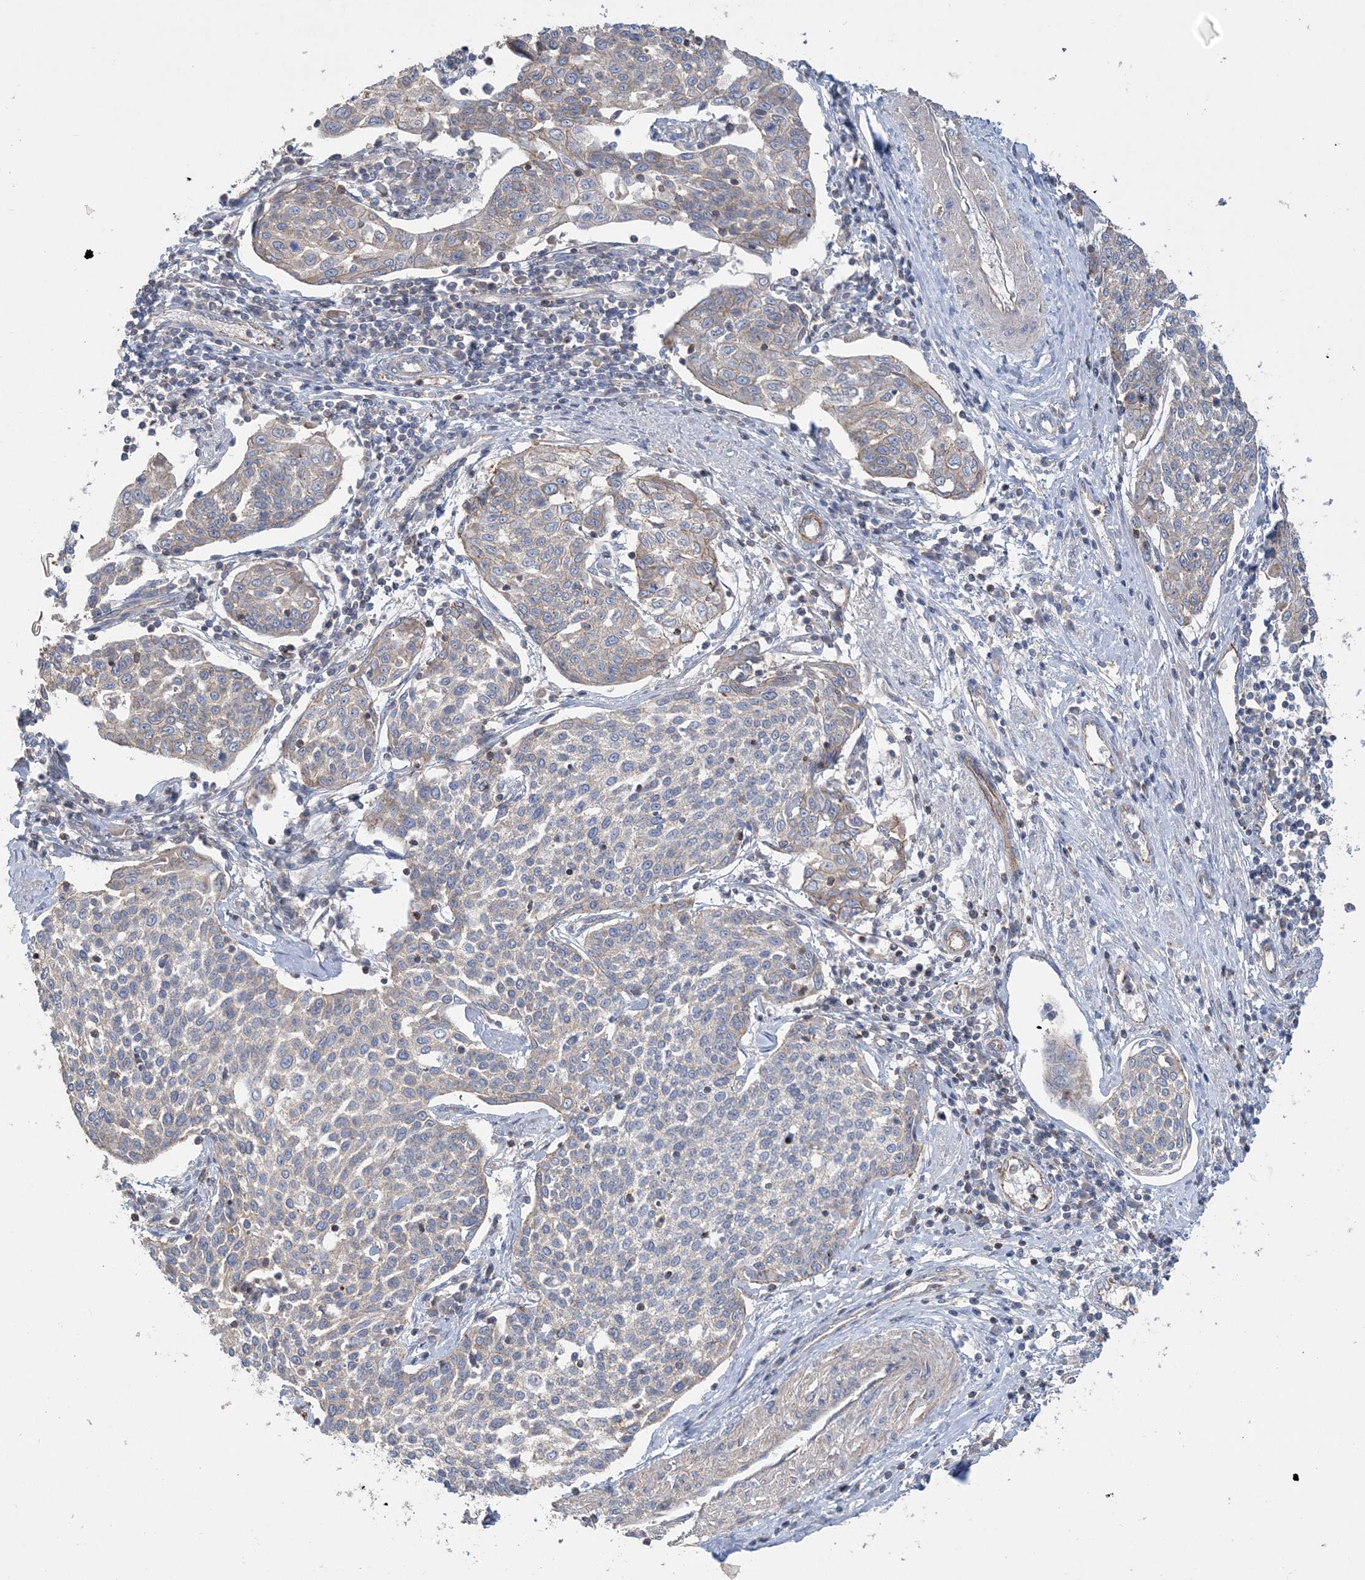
{"staining": {"intensity": "negative", "quantity": "none", "location": "none"}, "tissue": "cervical cancer", "cell_type": "Tumor cells", "image_type": "cancer", "snomed": [{"axis": "morphology", "description": "Squamous cell carcinoma, NOS"}, {"axis": "topography", "description": "Cervix"}], "caption": "Tumor cells are negative for protein expression in human cervical cancer (squamous cell carcinoma).", "gene": "PIGC", "patient": {"sex": "female", "age": 34}}